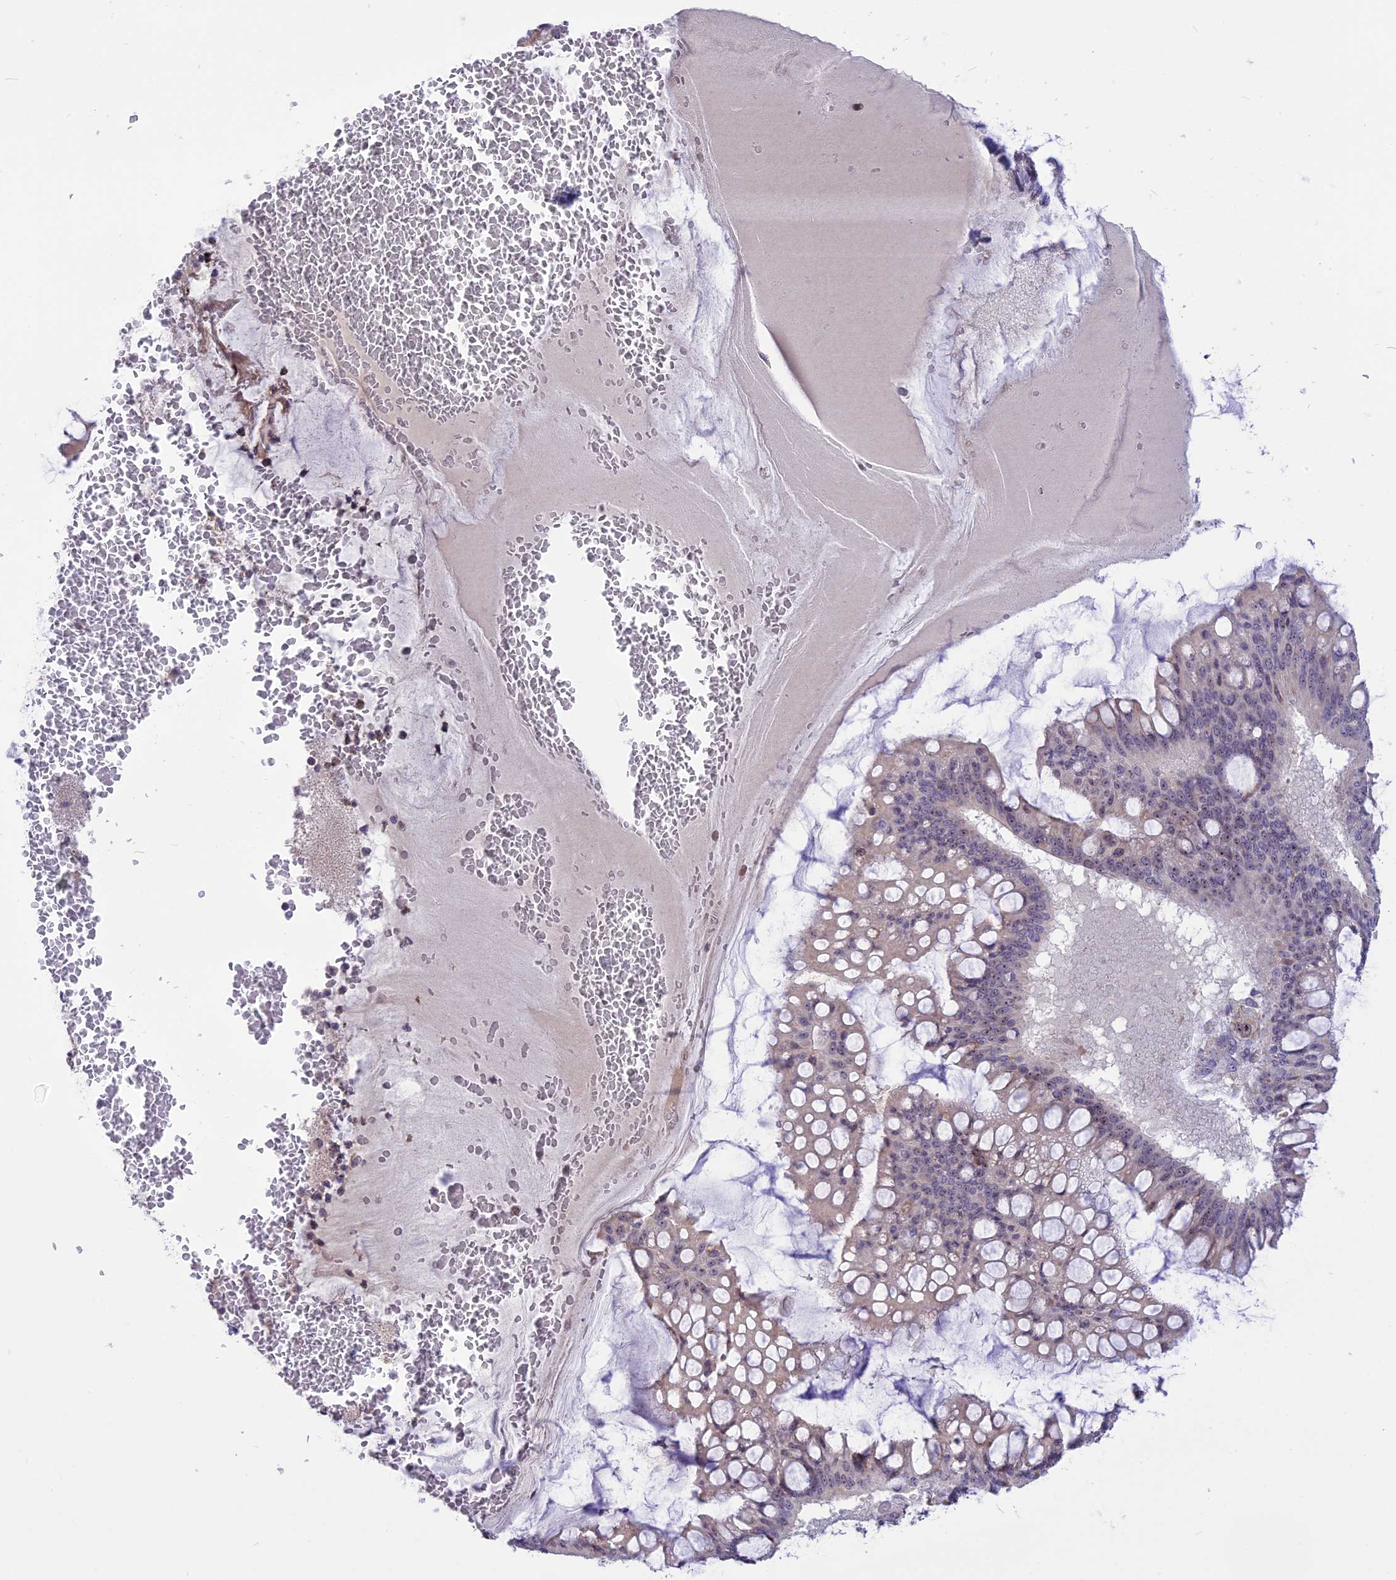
{"staining": {"intensity": "moderate", "quantity": "25%-75%", "location": "cytoplasmic/membranous,nuclear"}, "tissue": "ovarian cancer", "cell_type": "Tumor cells", "image_type": "cancer", "snomed": [{"axis": "morphology", "description": "Cystadenocarcinoma, mucinous, NOS"}, {"axis": "topography", "description": "Ovary"}], "caption": "Approximately 25%-75% of tumor cells in mucinous cystadenocarcinoma (ovarian) demonstrate moderate cytoplasmic/membranous and nuclear protein staining as visualized by brown immunohistochemical staining.", "gene": "CMSS1", "patient": {"sex": "female", "age": 73}}